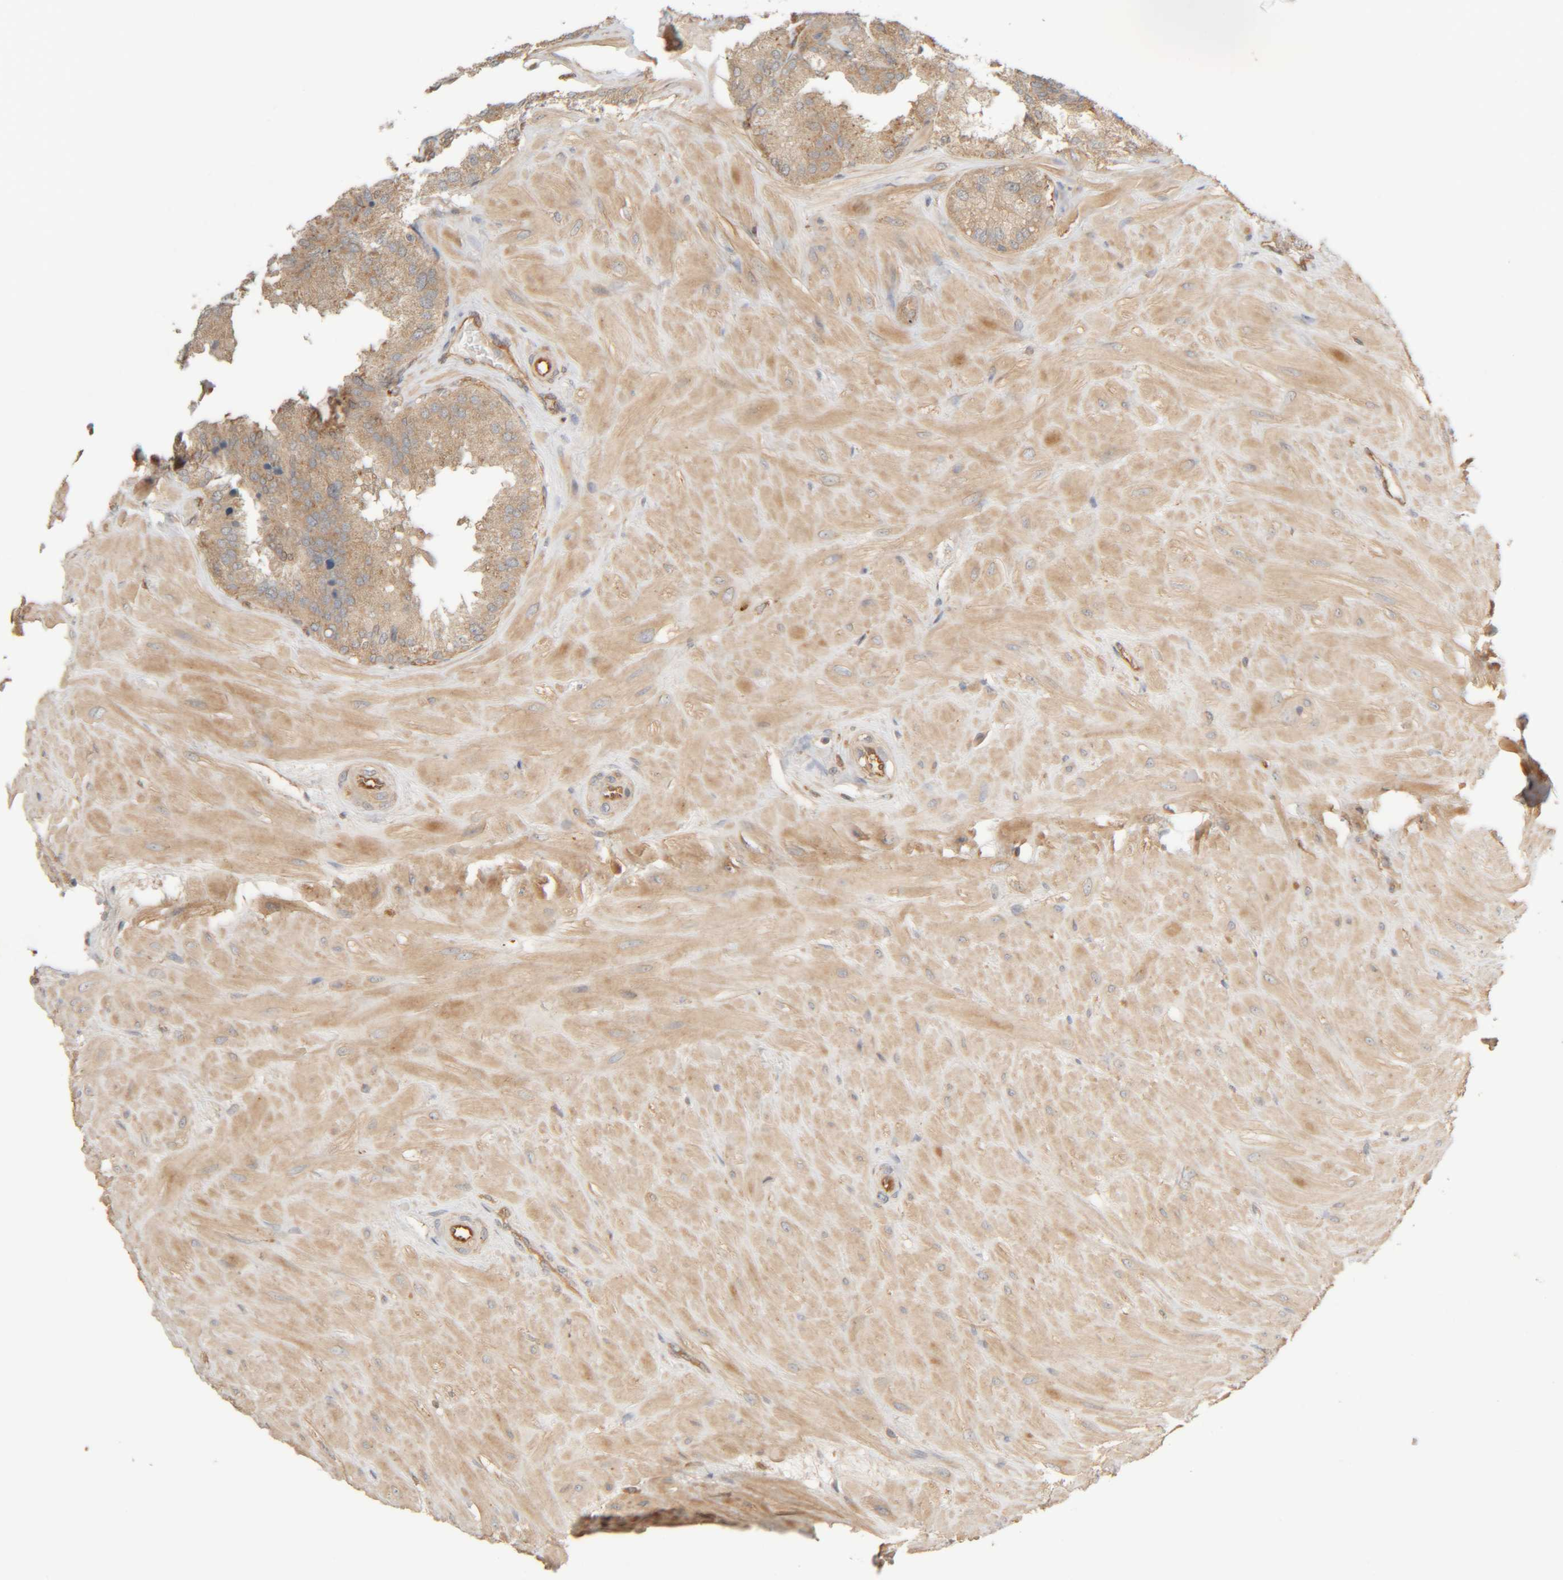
{"staining": {"intensity": "moderate", "quantity": ">75%", "location": "cytoplasmic/membranous"}, "tissue": "seminal vesicle", "cell_type": "Glandular cells", "image_type": "normal", "snomed": [{"axis": "morphology", "description": "Normal tissue, NOS"}, {"axis": "topography", "description": "Prostate"}, {"axis": "topography", "description": "Seminal veicle"}], "caption": "Approximately >75% of glandular cells in unremarkable seminal vesicle show moderate cytoplasmic/membranous protein staining as visualized by brown immunohistochemical staining.", "gene": "TMEM192", "patient": {"sex": "male", "age": 51}}